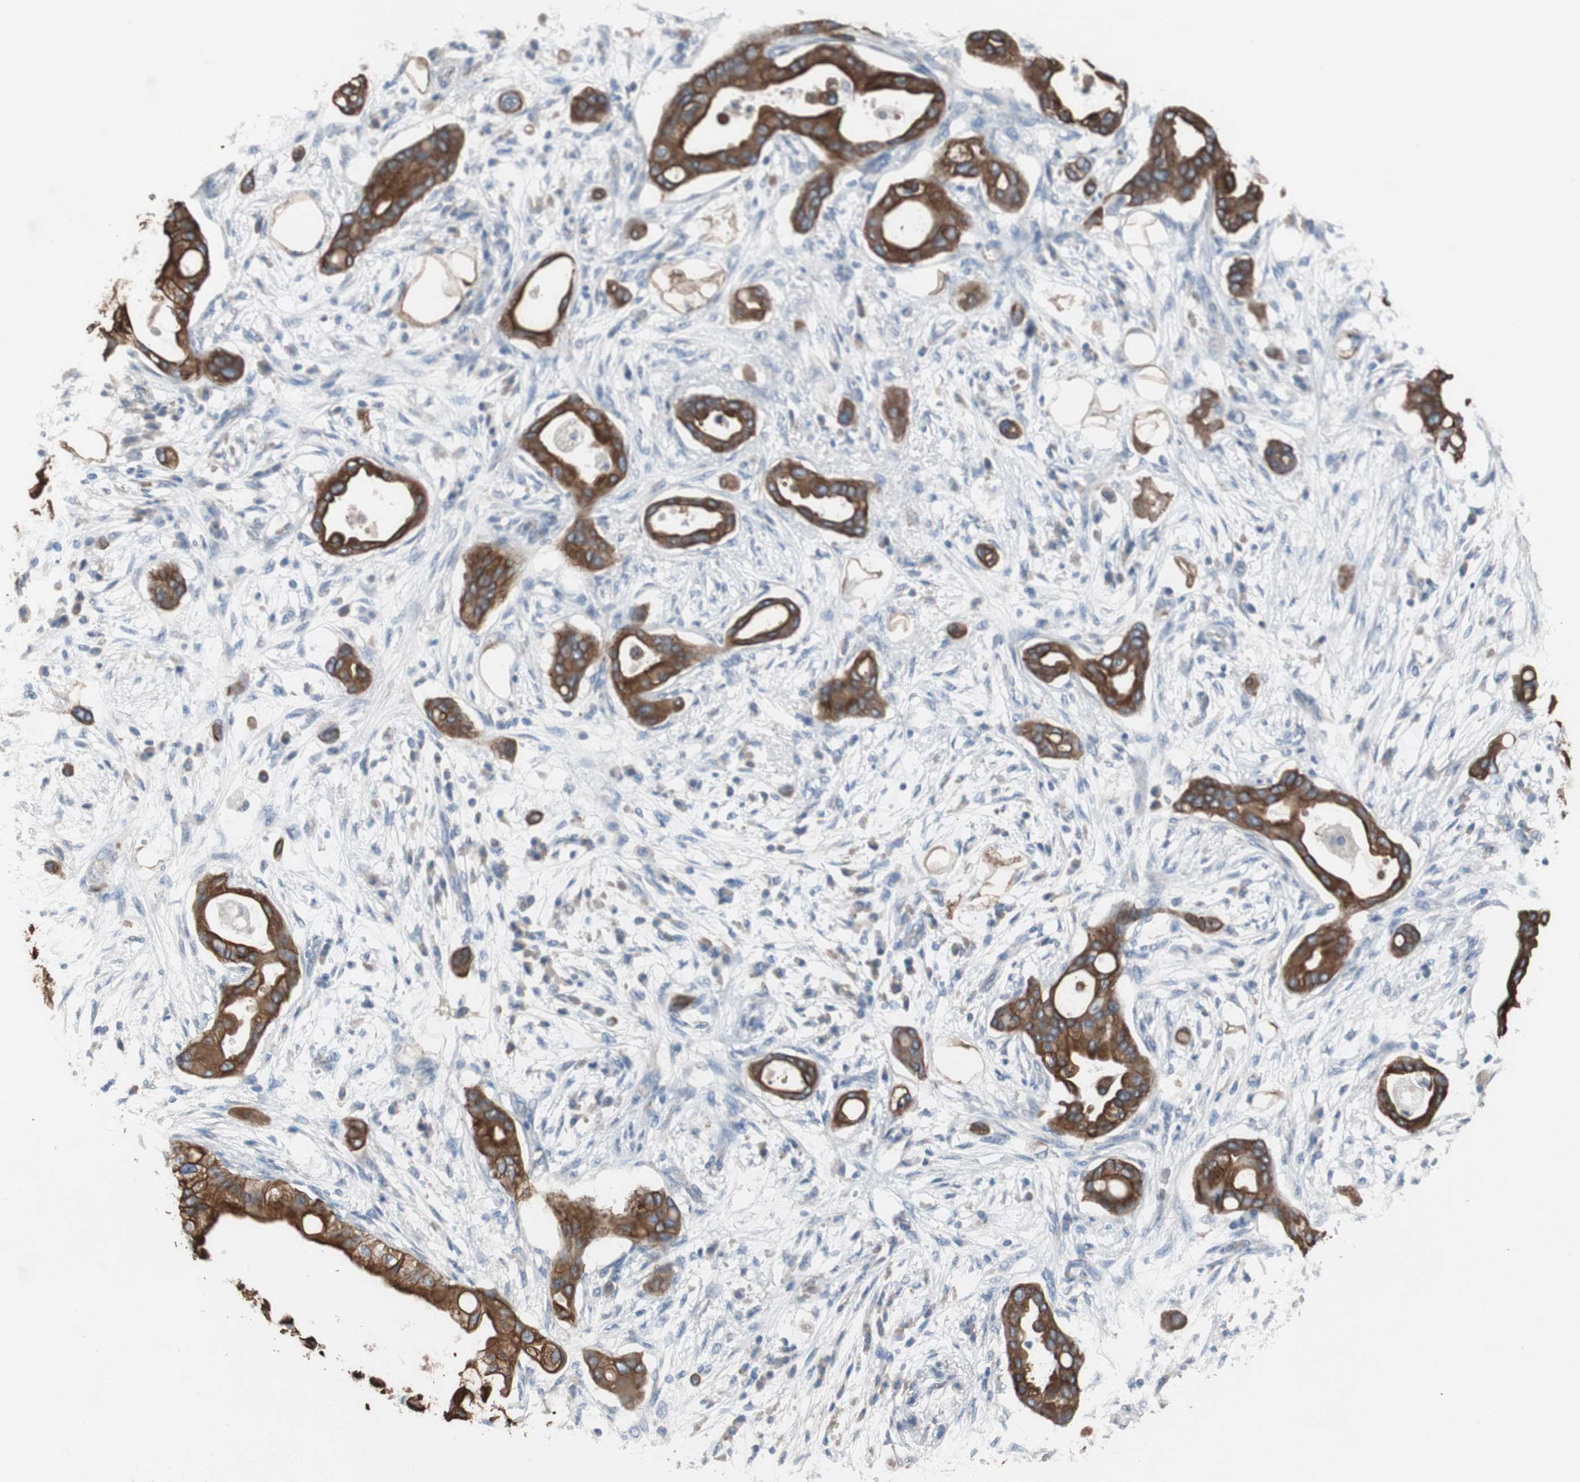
{"staining": {"intensity": "strong", "quantity": ">75%", "location": "cytoplasmic/membranous"}, "tissue": "pancreatic cancer", "cell_type": "Tumor cells", "image_type": "cancer", "snomed": [{"axis": "morphology", "description": "Adenocarcinoma, NOS"}, {"axis": "morphology", "description": "Adenocarcinoma, metastatic, NOS"}, {"axis": "topography", "description": "Lymph node"}, {"axis": "topography", "description": "Pancreas"}, {"axis": "topography", "description": "Duodenum"}], "caption": "Immunohistochemistry (IHC) of pancreatic cancer displays high levels of strong cytoplasmic/membranous staining in approximately >75% of tumor cells.", "gene": "USP10", "patient": {"sex": "female", "age": 64}}